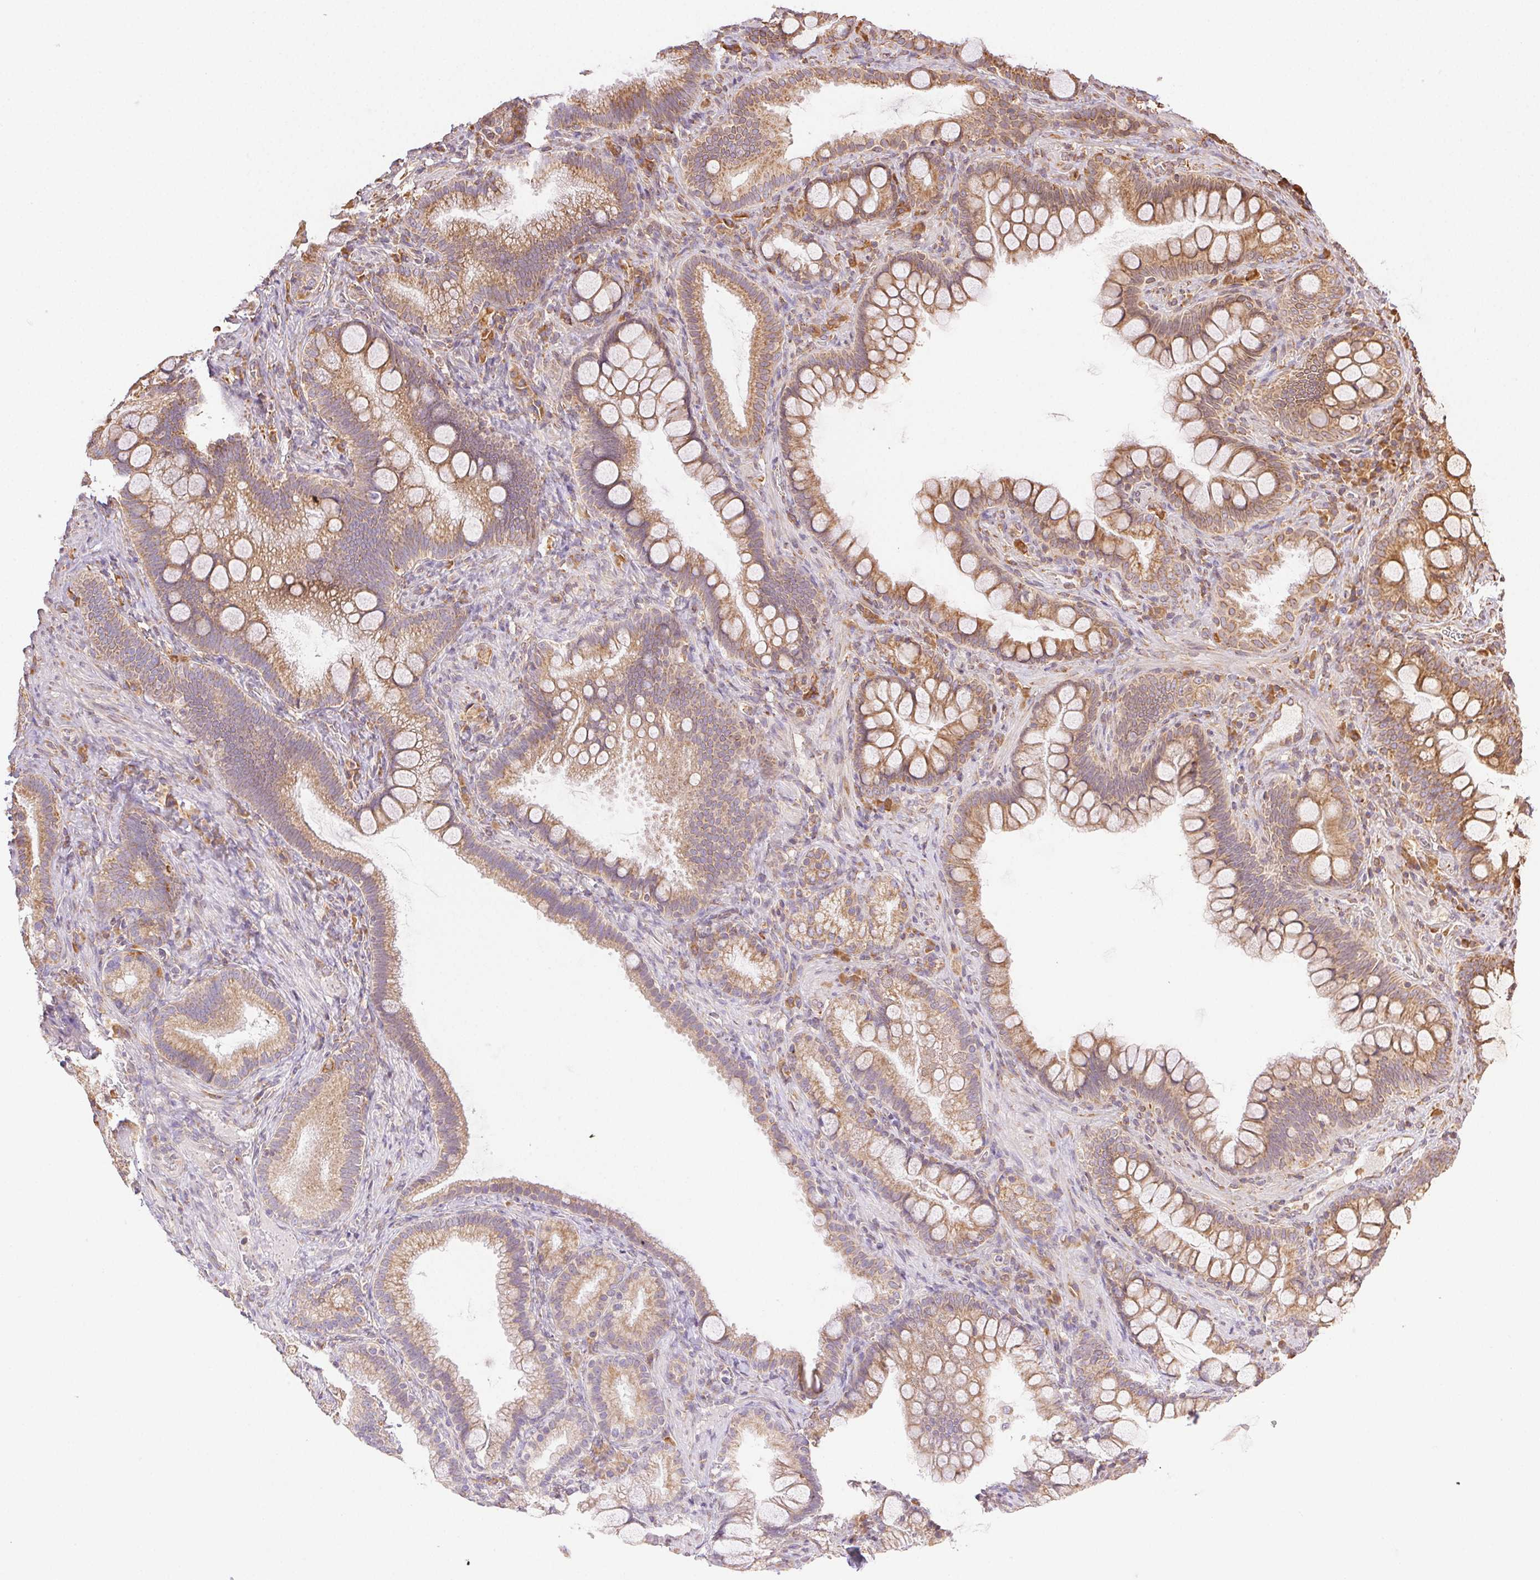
{"staining": {"intensity": "moderate", "quantity": ">75%", "location": "cytoplasmic/membranous"}, "tissue": "duodenum", "cell_type": "Glandular cells", "image_type": "normal", "snomed": [{"axis": "morphology", "description": "Normal tissue, NOS"}, {"axis": "topography", "description": "Pancreas"}, {"axis": "topography", "description": "Duodenum"}], "caption": "Unremarkable duodenum exhibits moderate cytoplasmic/membranous positivity in about >75% of glandular cells Using DAB (3,3'-diaminobenzidine) (brown) and hematoxylin (blue) stains, captured at high magnification using brightfield microscopy..", "gene": "ENTREP1", "patient": {"sex": "male", "age": 59}}